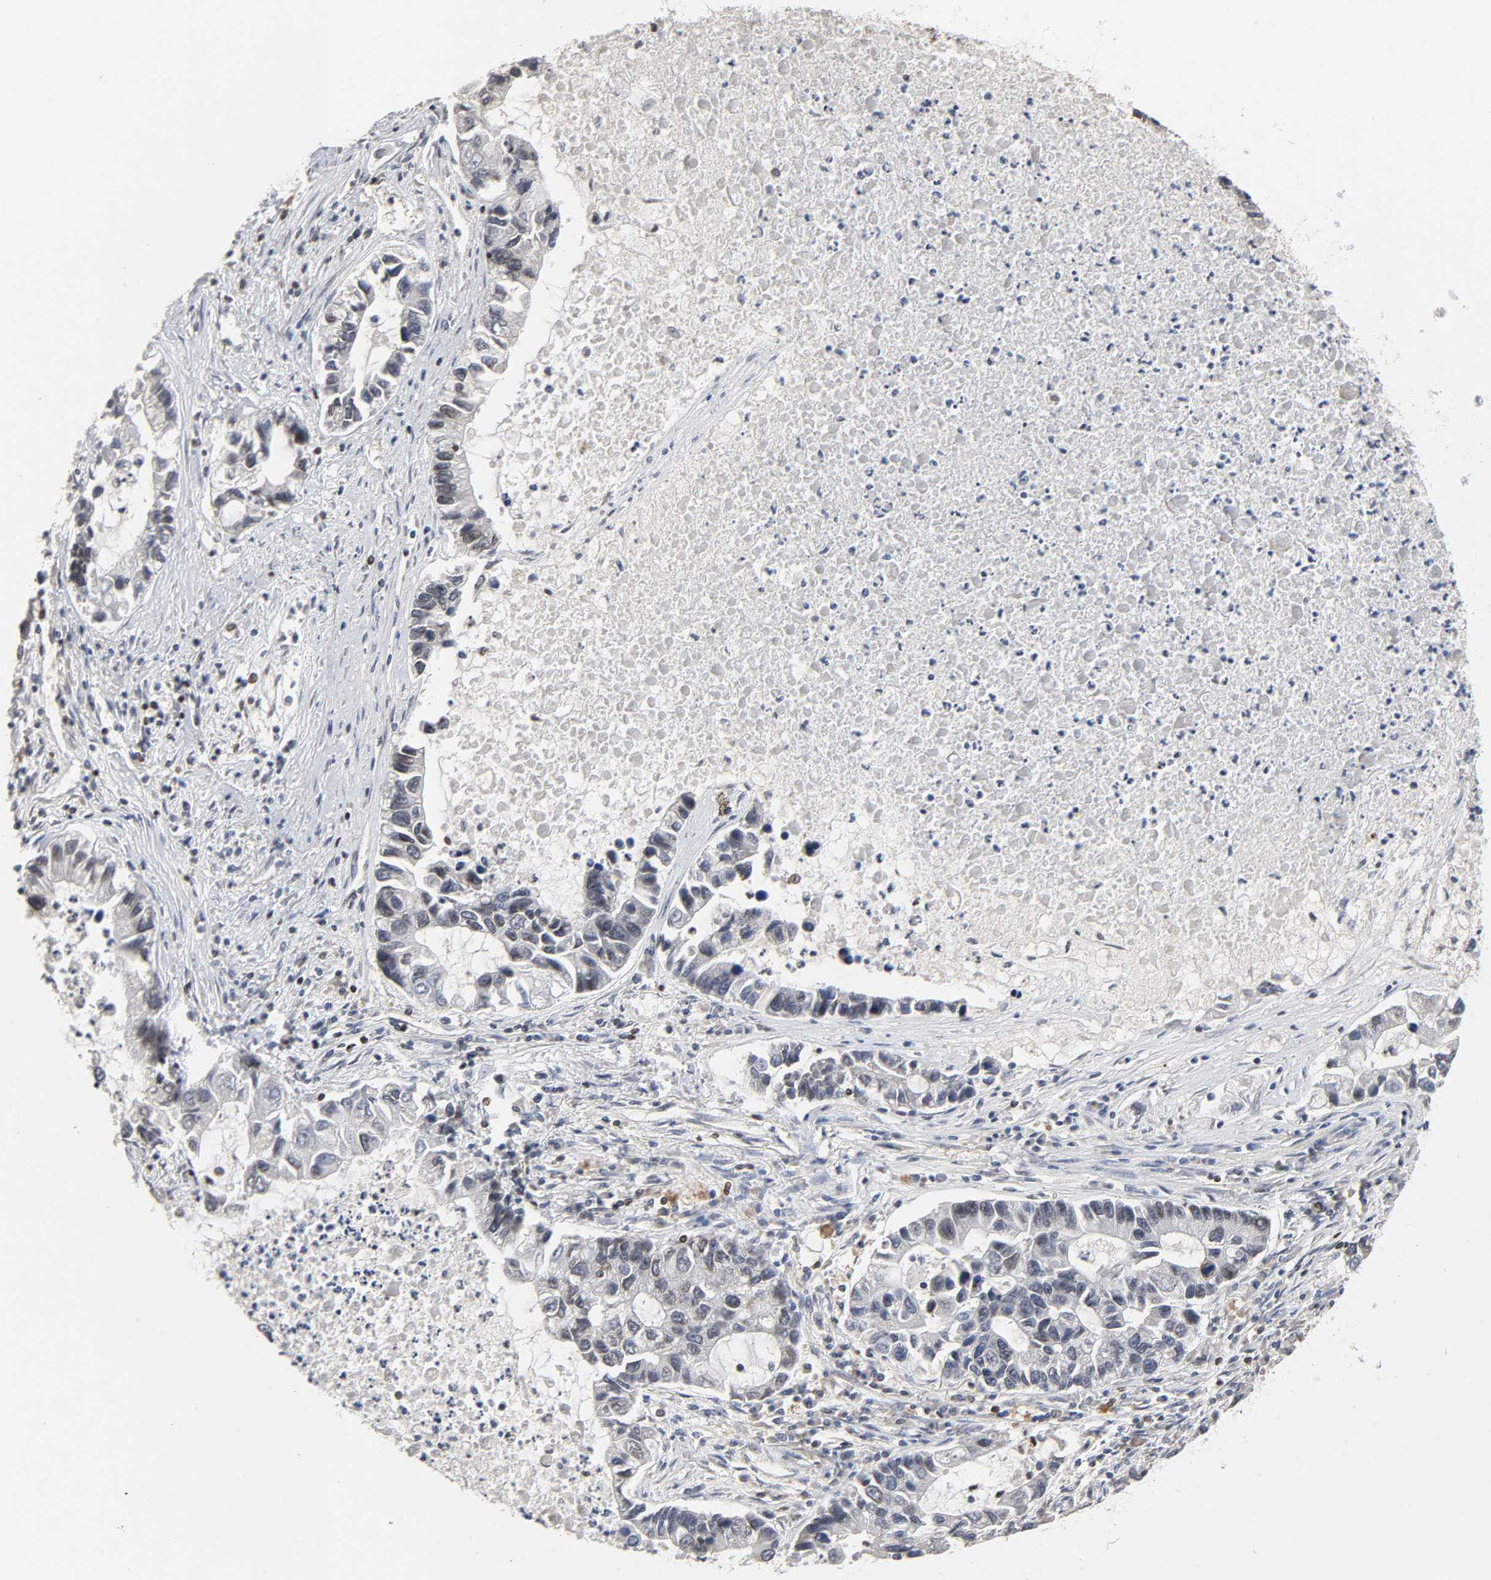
{"staining": {"intensity": "negative", "quantity": "none", "location": "none"}, "tissue": "lung cancer", "cell_type": "Tumor cells", "image_type": "cancer", "snomed": [{"axis": "morphology", "description": "Adenocarcinoma, NOS"}, {"axis": "topography", "description": "Lung"}], "caption": "Immunohistochemistry (IHC) micrograph of neoplastic tissue: human lung cancer stained with DAB reveals no significant protein positivity in tumor cells.", "gene": "HDLBP", "patient": {"sex": "female", "age": 51}}